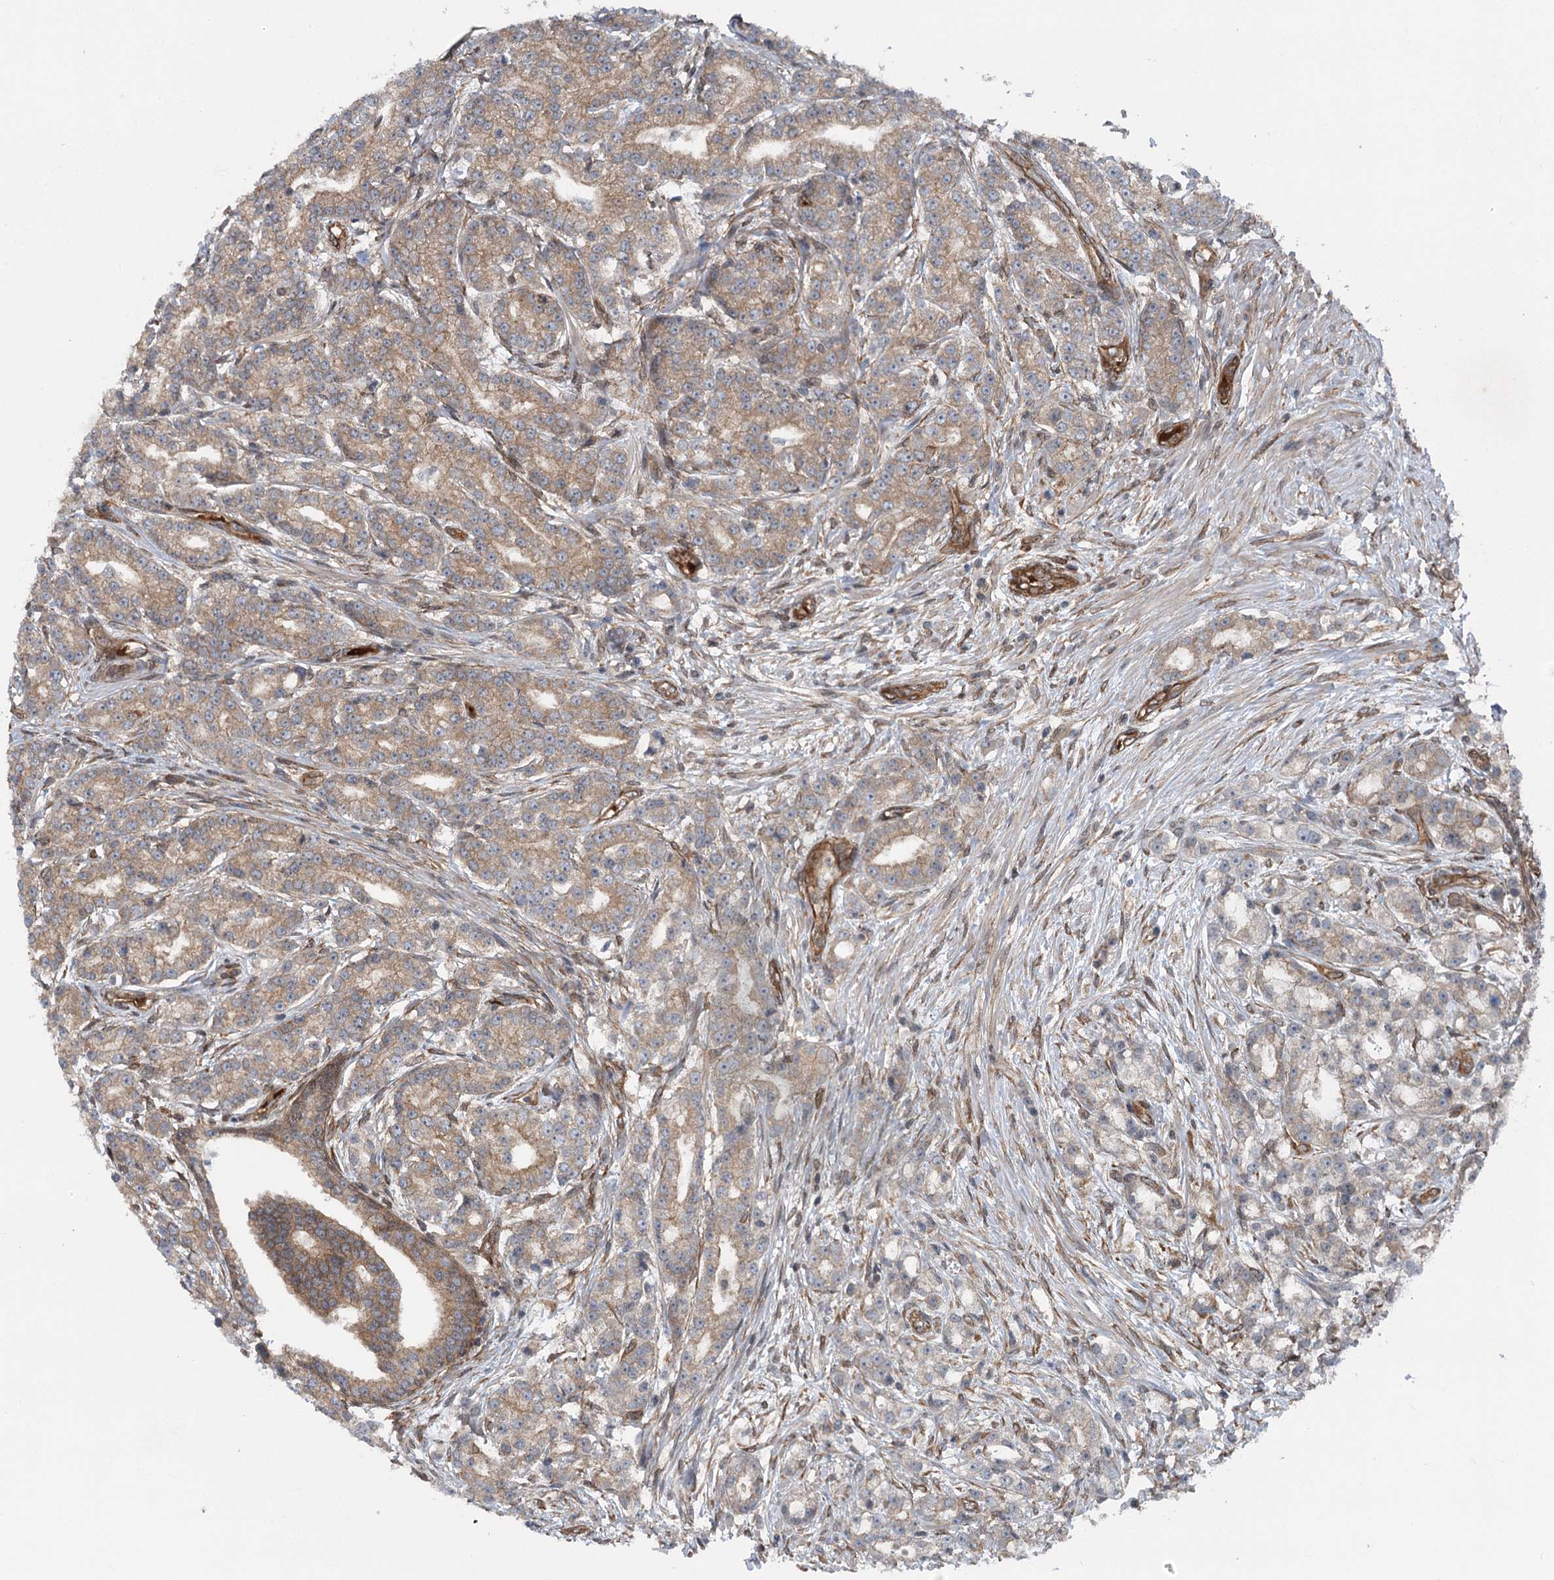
{"staining": {"intensity": "moderate", "quantity": ">75%", "location": "cytoplasmic/membranous"}, "tissue": "prostate cancer", "cell_type": "Tumor cells", "image_type": "cancer", "snomed": [{"axis": "morphology", "description": "Adenocarcinoma, High grade"}, {"axis": "topography", "description": "Prostate"}], "caption": "Prostate cancer stained for a protein shows moderate cytoplasmic/membranous positivity in tumor cells. The protein of interest is shown in brown color, while the nuclei are stained blue.", "gene": "IQSEC1", "patient": {"sex": "male", "age": 69}}